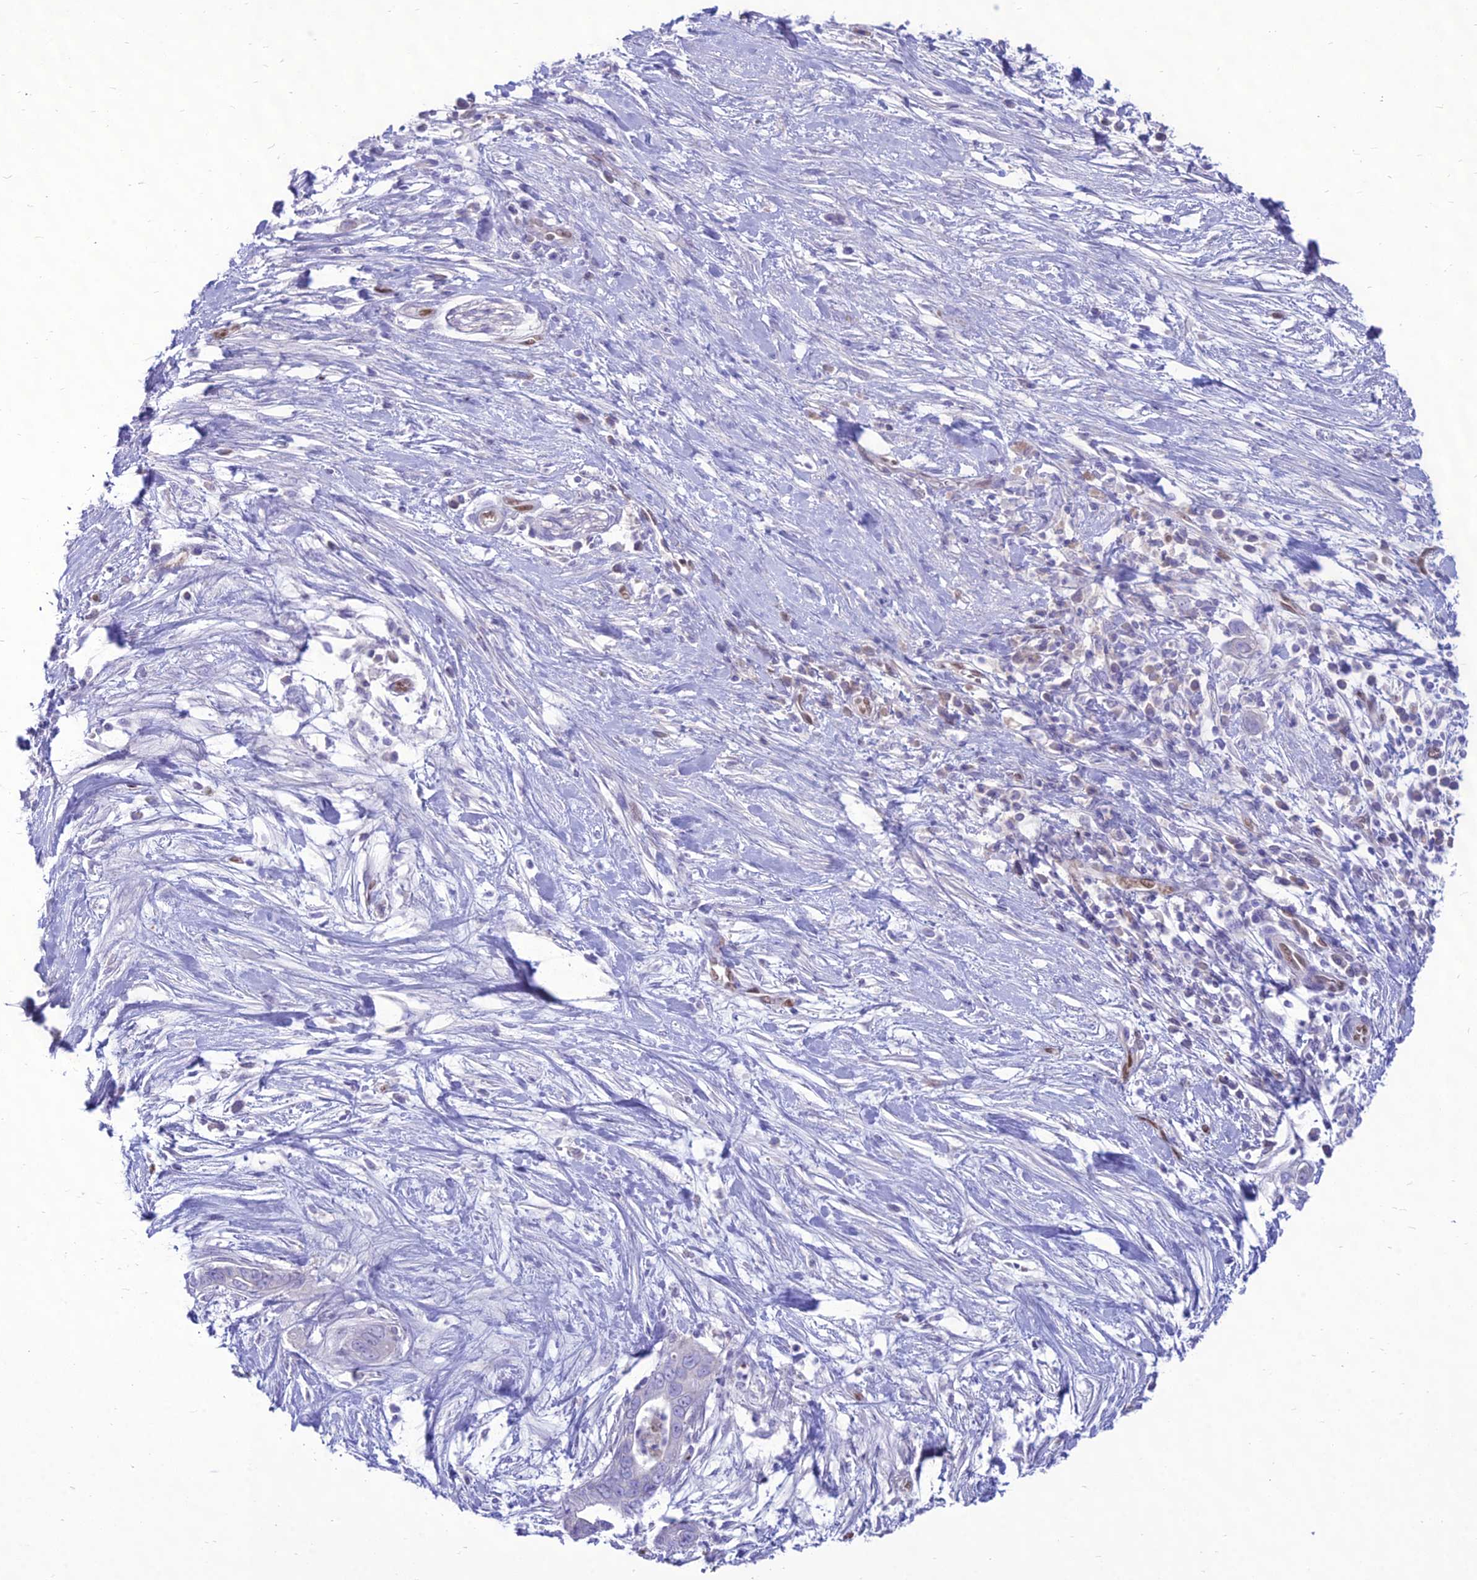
{"staining": {"intensity": "negative", "quantity": "none", "location": "none"}, "tissue": "pancreatic cancer", "cell_type": "Tumor cells", "image_type": "cancer", "snomed": [{"axis": "morphology", "description": "Adenocarcinoma, NOS"}, {"axis": "topography", "description": "Pancreas"}], "caption": "Immunohistochemistry (IHC) image of neoplastic tissue: pancreatic cancer (adenocarcinoma) stained with DAB displays no significant protein staining in tumor cells.", "gene": "NOVA2", "patient": {"sex": "male", "age": 75}}